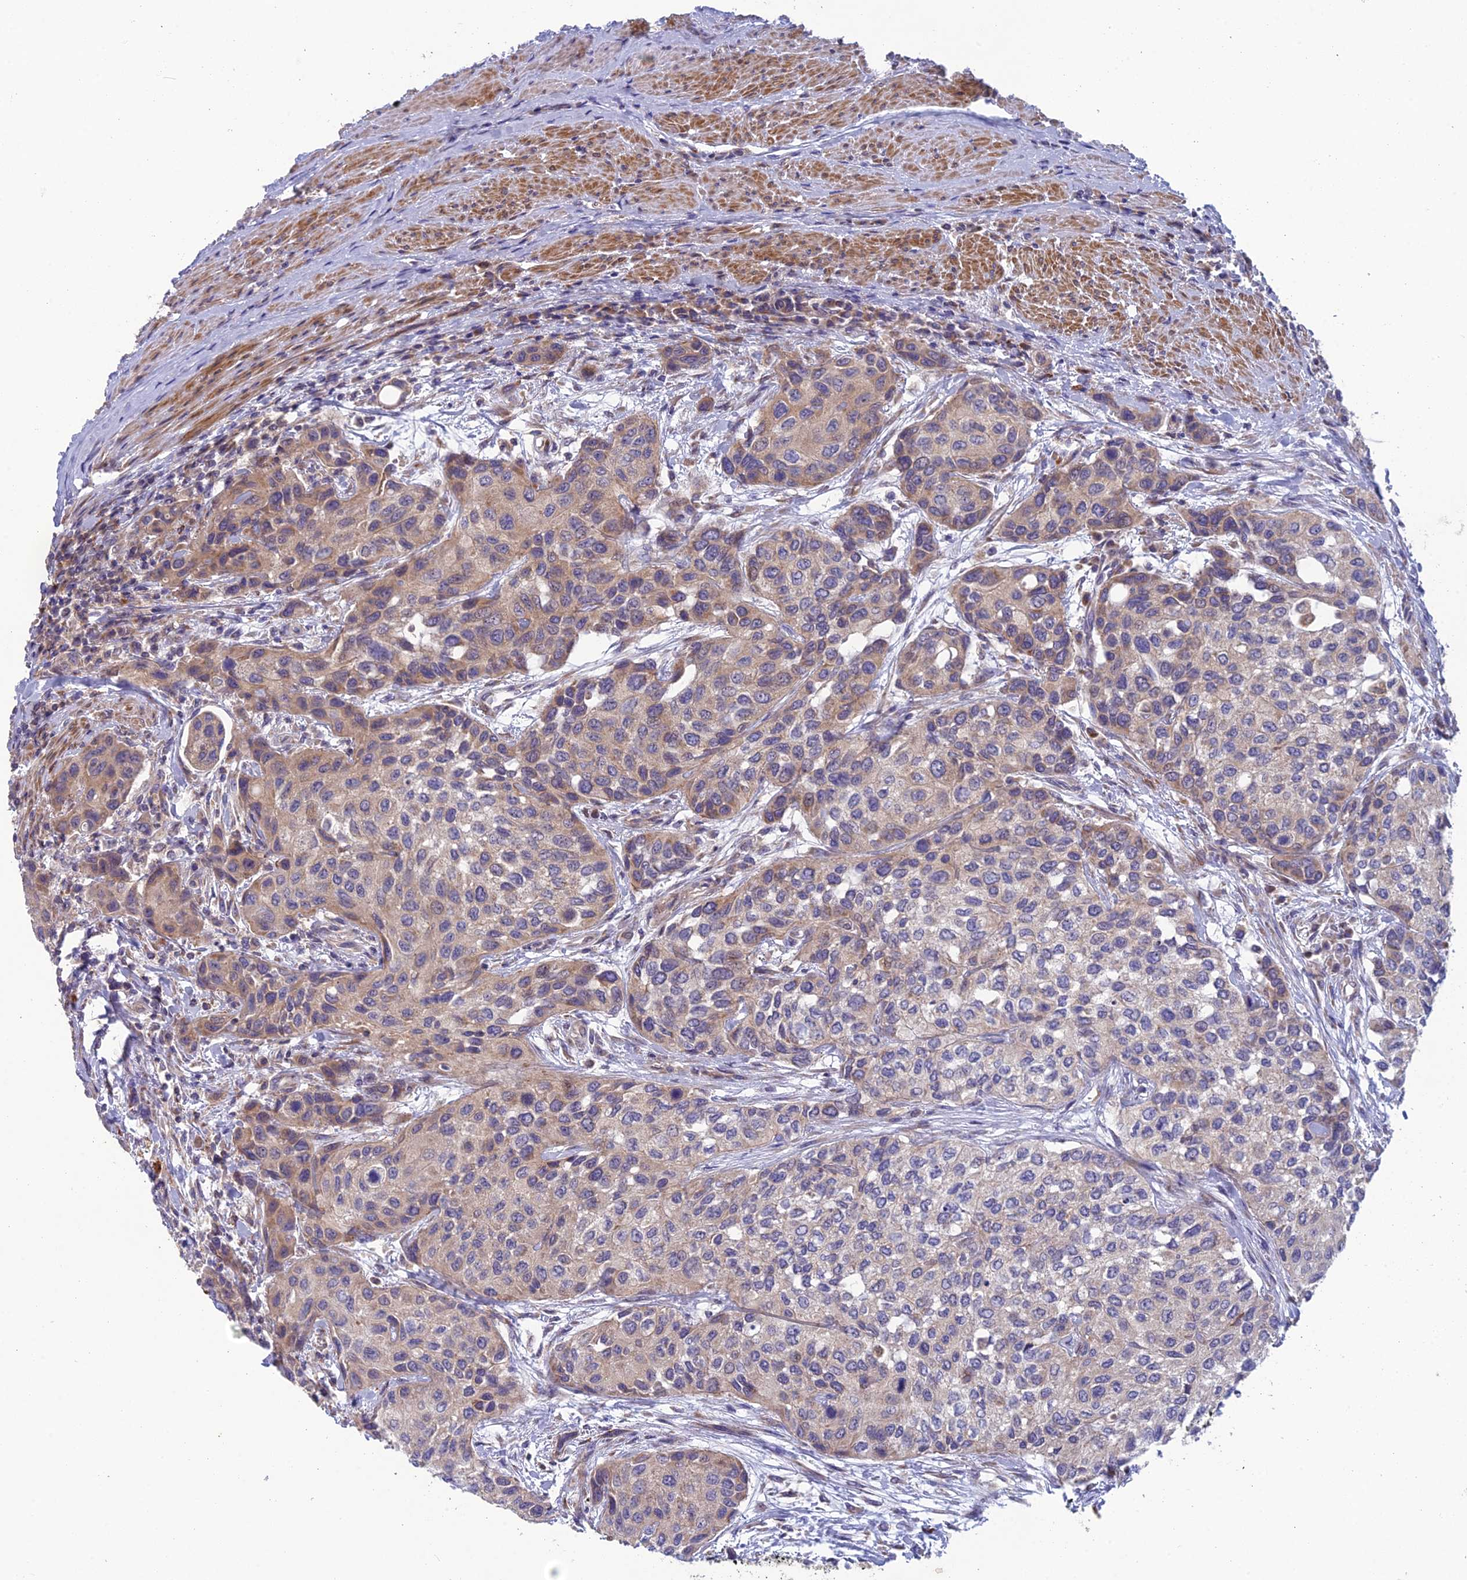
{"staining": {"intensity": "weak", "quantity": "<25%", "location": "cytoplasmic/membranous"}, "tissue": "urothelial cancer", "cell_type": "Tumor cells", "image_type": "cancer", "snomed": [{"axis": "morphology", "description": "Normal tissue, NOS"}, {"axis": "morphology", "description": "Urothelial carcinoma, High grade"}, {"axis": "topography", "description": "Vascular tissue"}, {"axis": "topography", "description": "Urinary bladder"}], "caption": "Immunohistochemical staining of urothelial carcinoma (high-grade) shows no significant expression in tumor cells. (DAB immunohistochemistry, high magnification).", "gene": "BLTP2", "patient": {"sex": "female", "age": 56}}